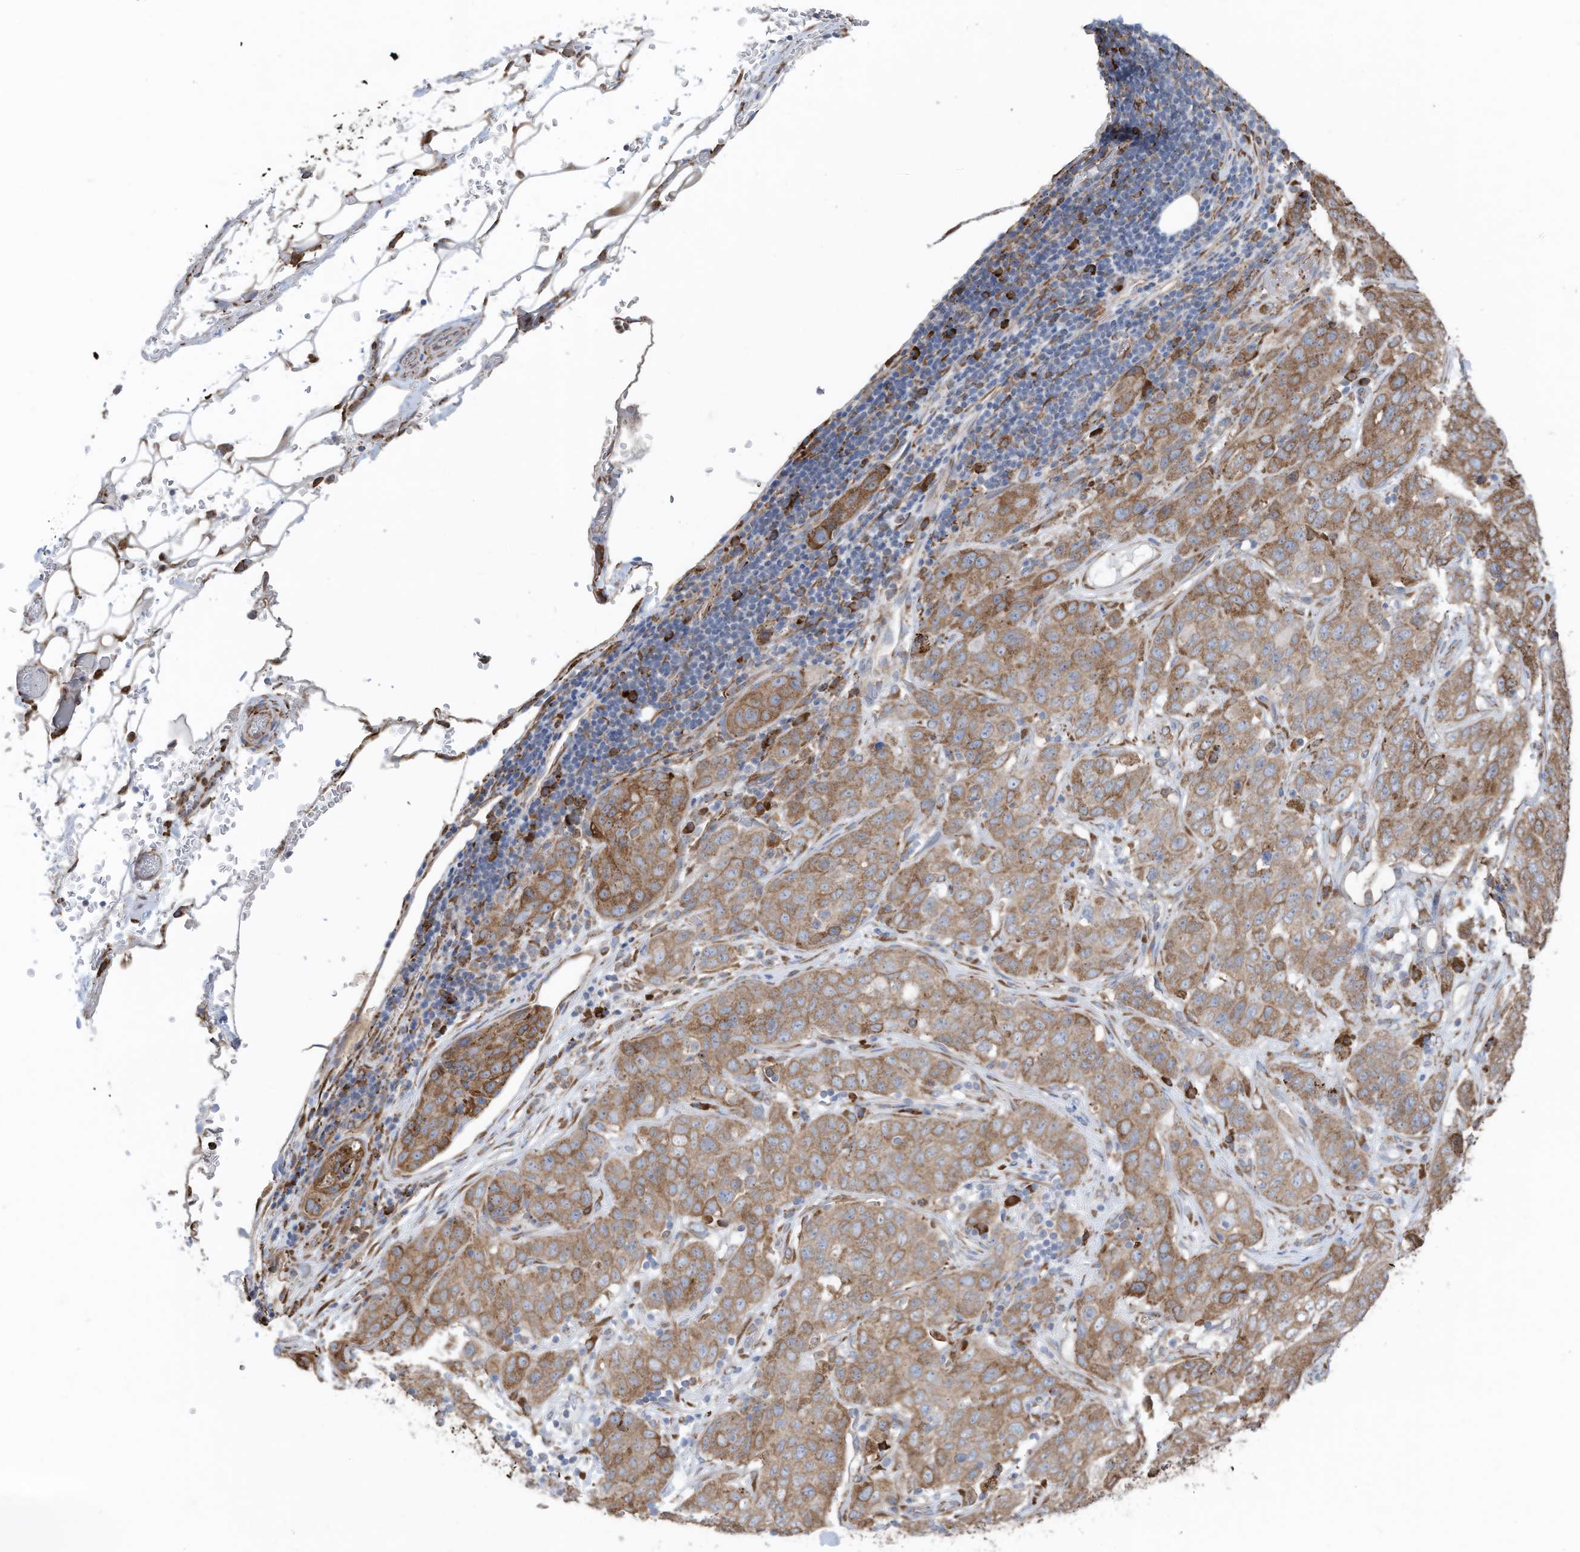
{"staining": {"intensity": "moderate", "quantity": ">75%", "location": "cytoplasmic/membranous"}, "tissue": "stomach cancer", "cell_type": "Tumor cells", "image_type": "cancer", "snomed": [{"axis": "morphology", "description": "Normal tissue, NOS"}, {"axis": "morphology", "description": "Adenocarcinoma, NOS"}, {"axis": "topography", "description": "Lymph node"}, {"axis": "topography", "description": "Stomach"}], "caption": "Human stomach cancer (adenocarcinoma) stained for a protein (brown) shows moderate cytoplasmic/membranous positive expression in approximately >75% of tumor cells.", "gene": "ZNF354C", "patient": {"sex": "male", "age": 48}}